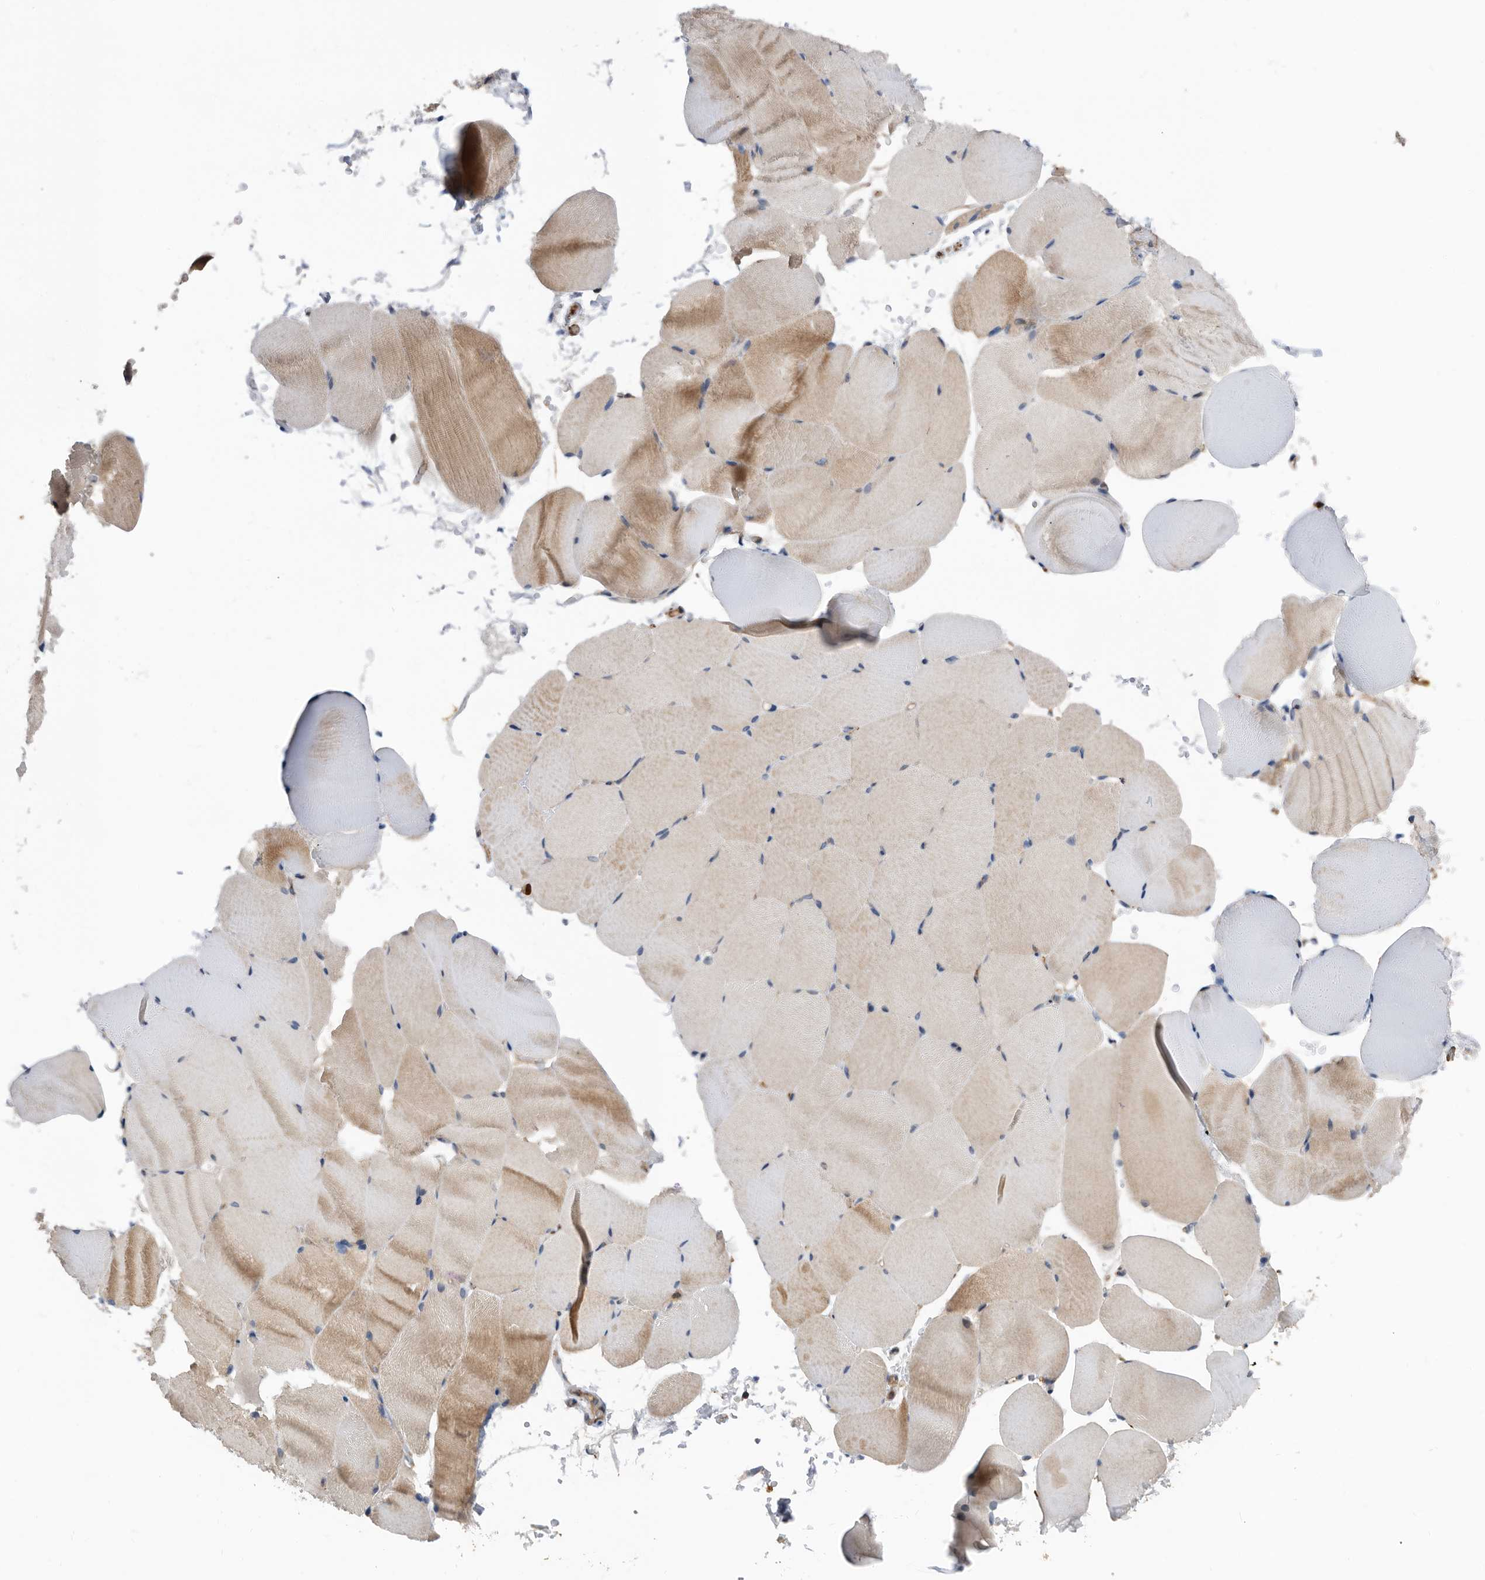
{"staining": {"intensity": "weak", "quantity": "25%-75%", "location": "cytoplasmic/membranous"}, "tissue": "skeletal muscle", "cell_type": "Myocytes", "image_type": "normal", "snomed": [{"axis": "morphology", "description": "Normal tissue, NOS"}, {"axis": "topography", "description": "Skeletal muscle"}, {"axis": "topography", "description": "Parathyroid gland"}], "caption": "Myocytes exhibit low levels of weak cytoplasmic/membranous staining in about 25%-75% of cells in unremarkable skeletal muscle.", "gene": "ATAD2", "patient": {"sex": "female", "age": 37}}